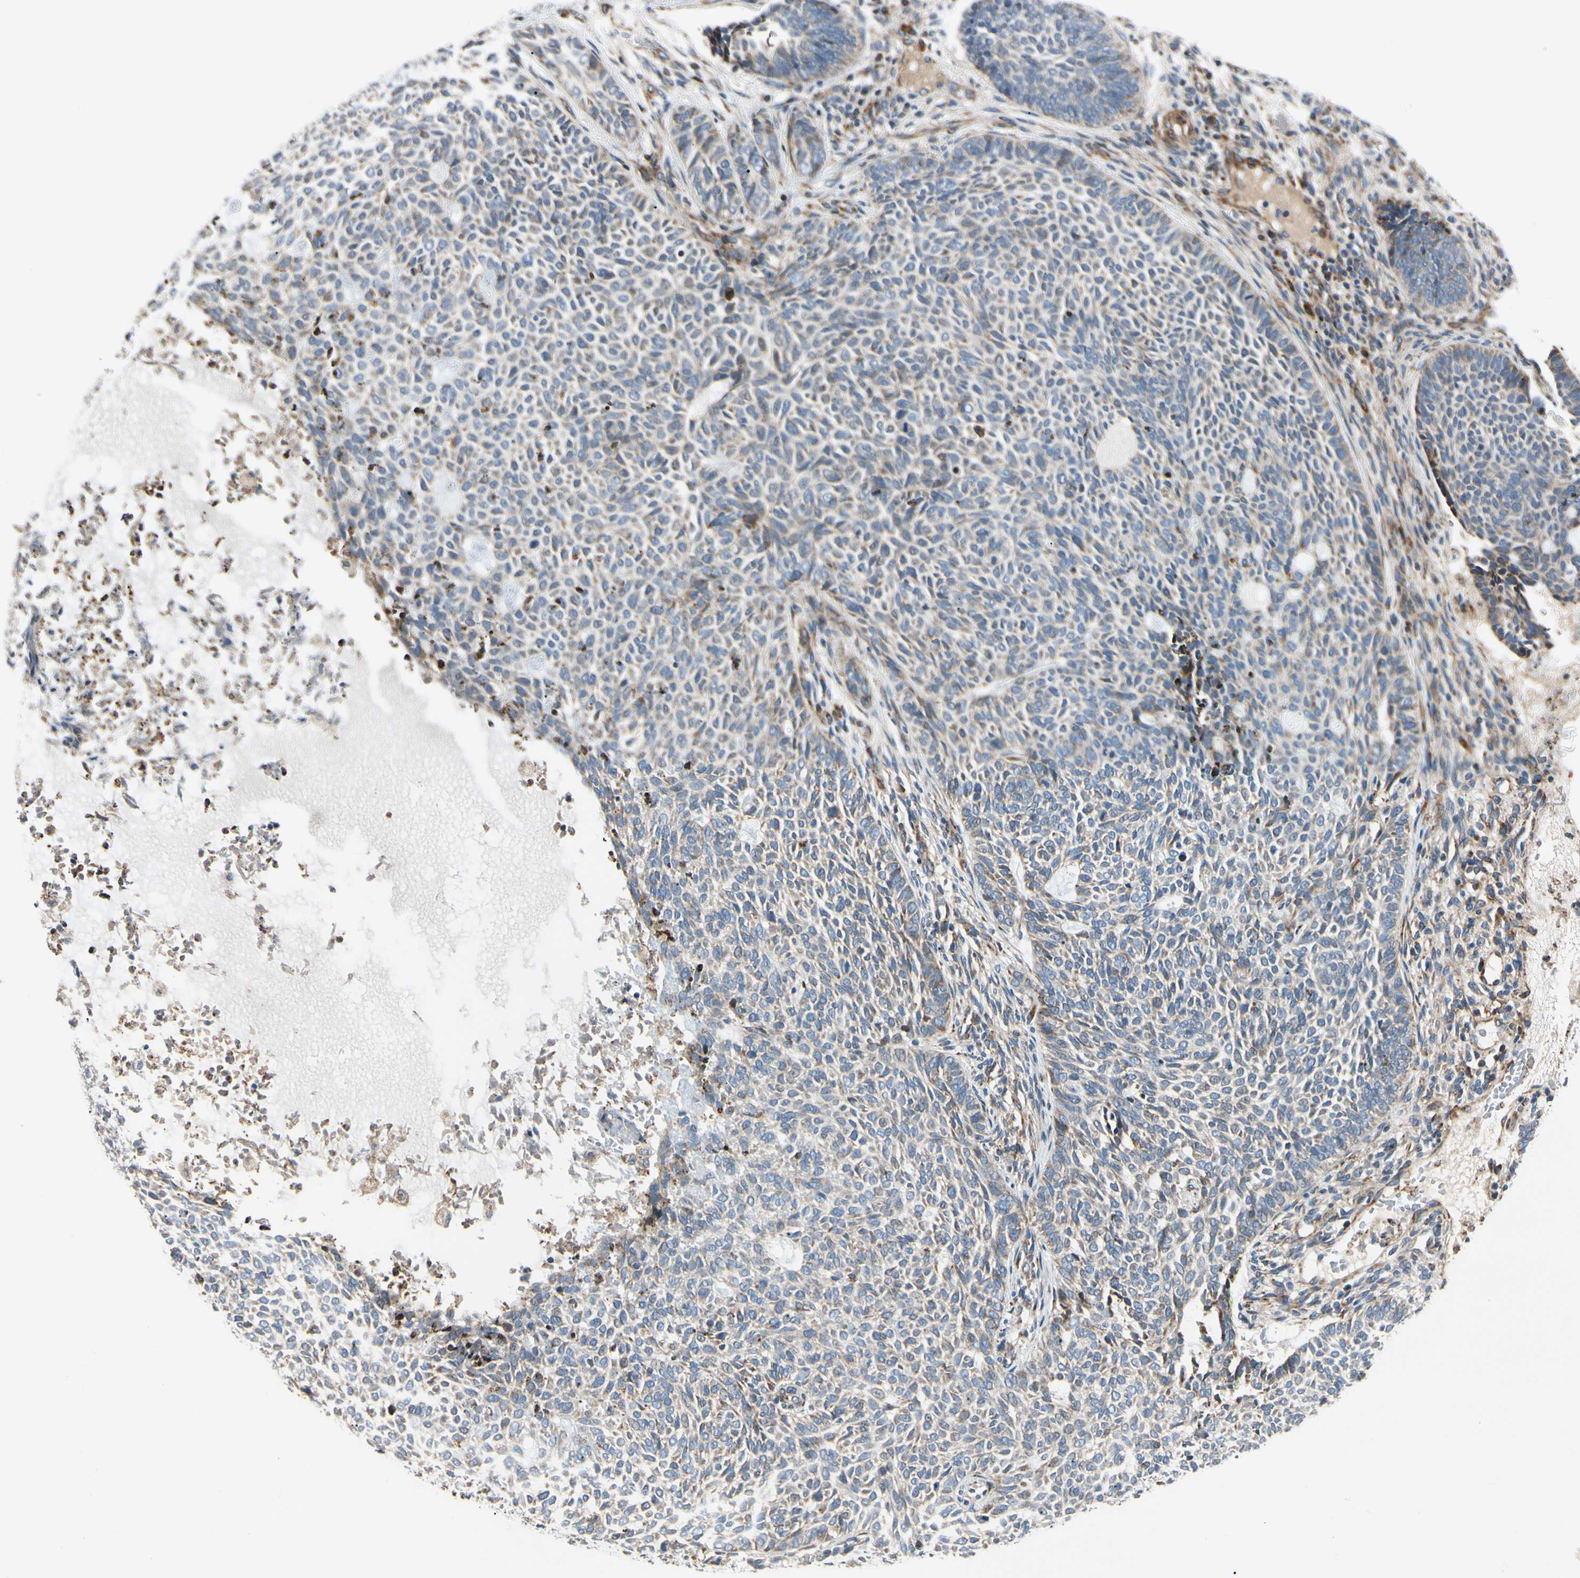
{"staining": {"intensity": "weak", "quantity": ">75%", "location": "cytoplasmic/membranous"}, "tissue": "skin cancer", "cell_type": "Tumor cells", "image_type": "cancer", "snomed": [{"axis": "morphology", "description": "Basal cell carcinoma"}, {"axis": "topography", "description": "Skin"}], "caption": "Immunohistochemical staining of human basal cell carcinoma (skin) displays weak cytoplasmic/membranous protein positivity in about >75% of tumor cells.", "gene": "MRPL9", "patient": {"sex": "male", "age": 87}}